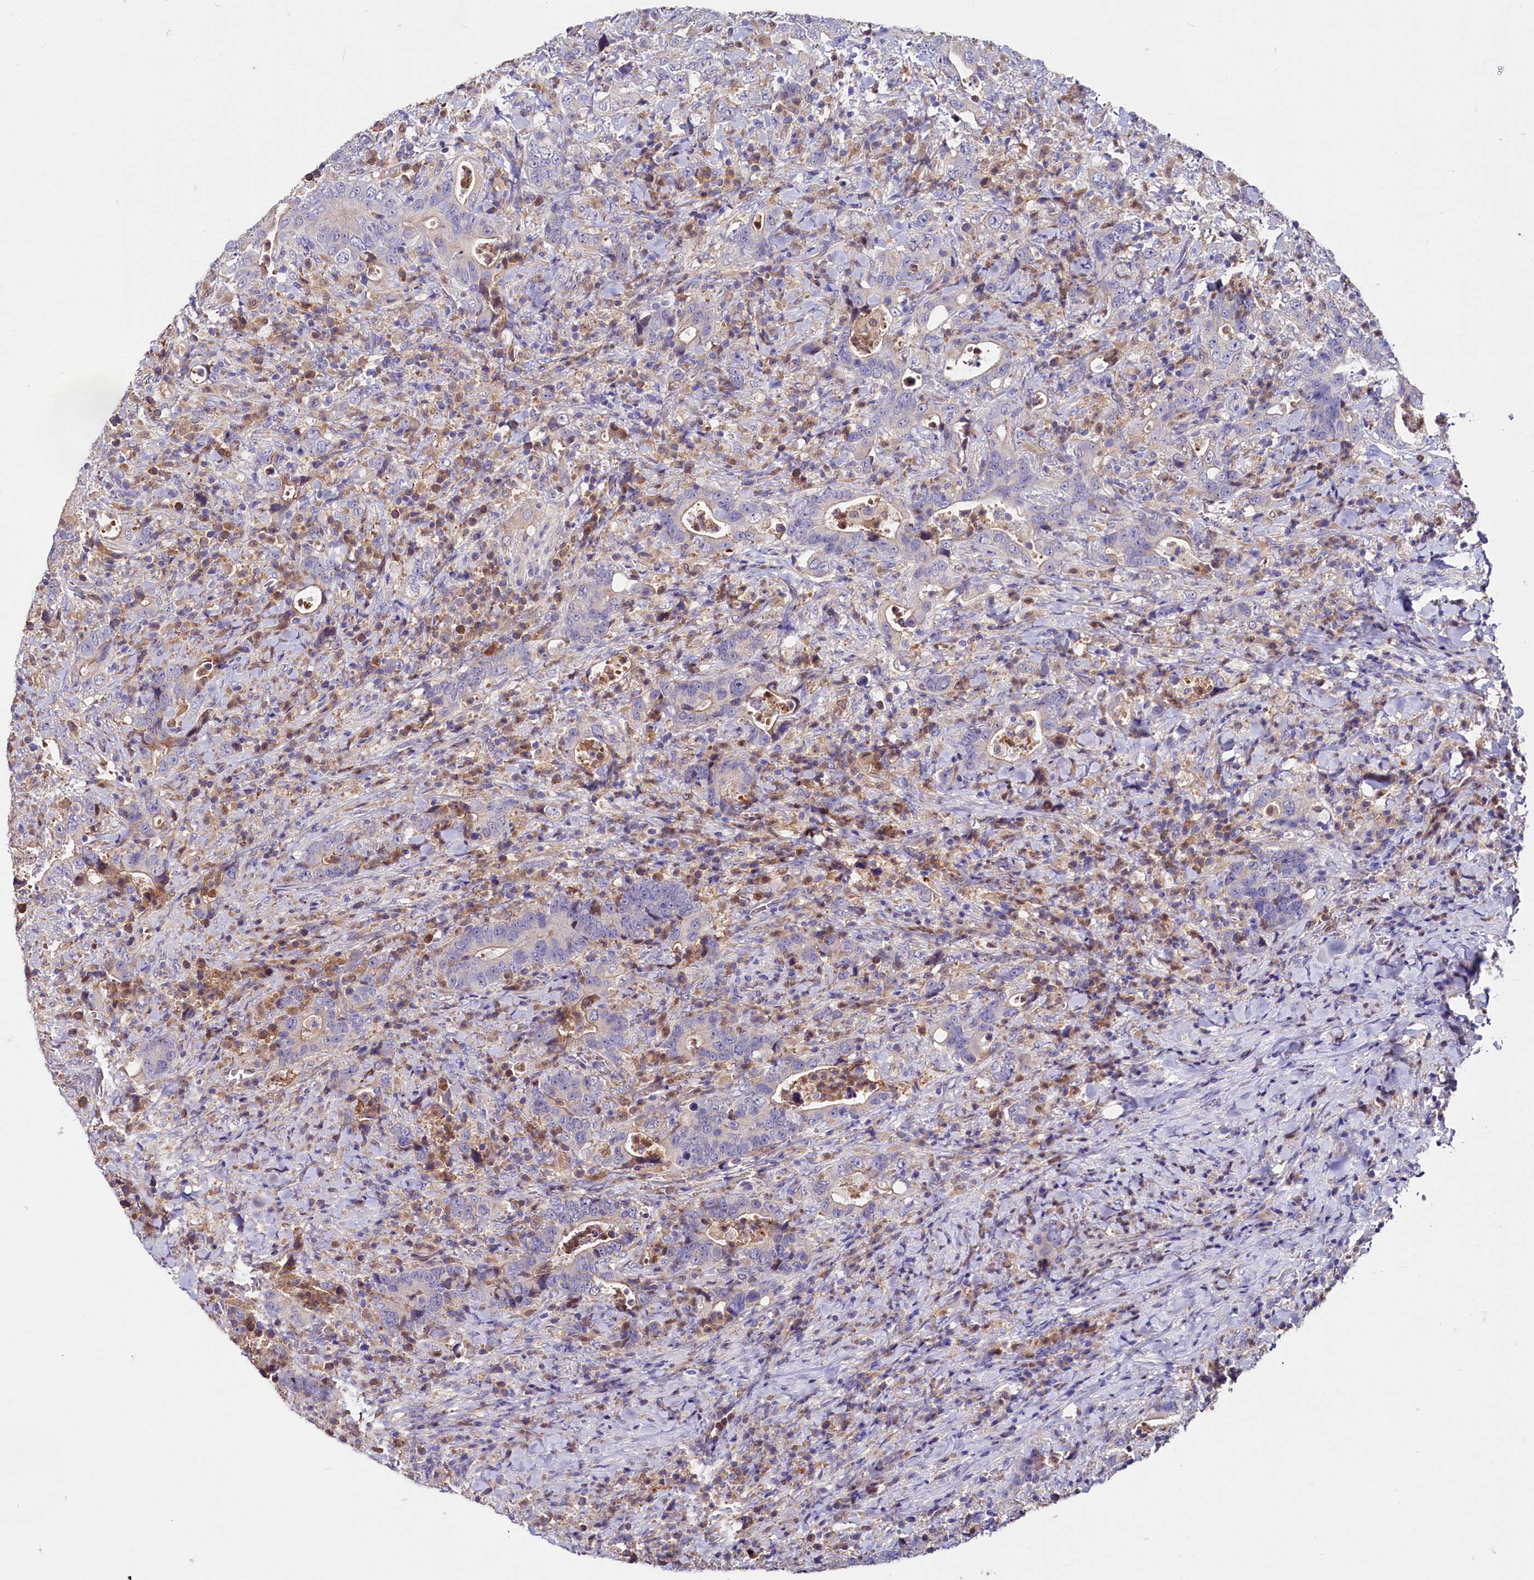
{"staining": {"intensity": "weak", "quantity": "<25%", "location": "cytoplasmic/membranous"}, "tissue": "colorectal cancer", "cell_type": "Tumor cells", "image_type": "cancer", "snomed": [{"axis": "morphology", "description": "Adenocarcinoma, NOS"}, {"axis": "topography", "description": "Colon"}], "caption": "Tumor cells are negative for brown protein staining in colorectal adenocarcinoma.", "gene": "IL17RD", "patient": {"sex": "female", "age": 75}}